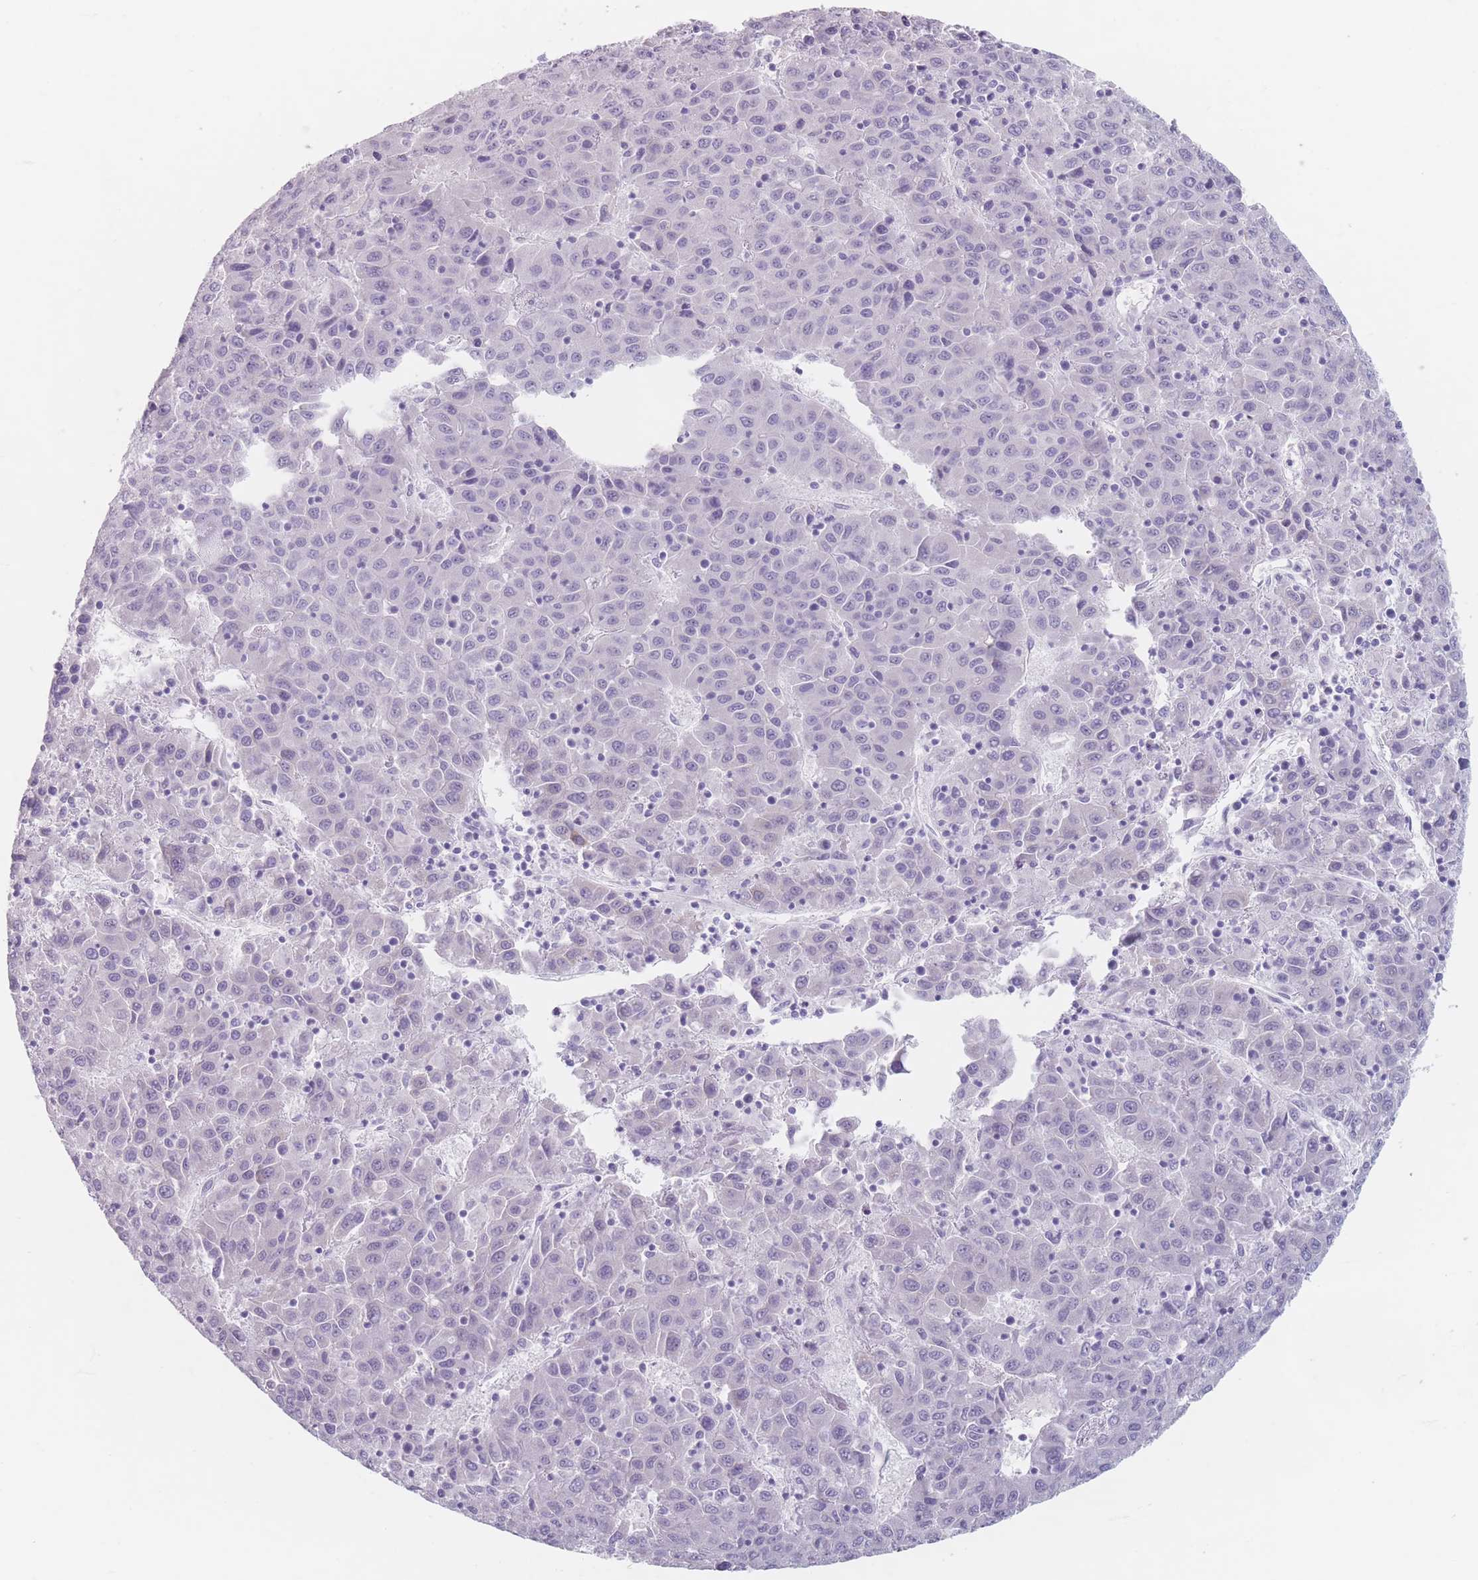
{"staining": {"intensity": "negative", "quantity": "none", "location": "none"}, "tissue": "liver cancer", "cell_type": "Tumor cells", "image_type": "cancer", "snomed": [{"axis": "morphology", "description": "Carcinoma, Hepatocellular, NOS"}, {"axis": "topography", "description": "Liver"}], "caption": "Tumor cells show no significant expression in liver cancer (hepatocellular carcinoma).", "gene": "PIGM", "patient": {"sex": "female", "age": 53}}